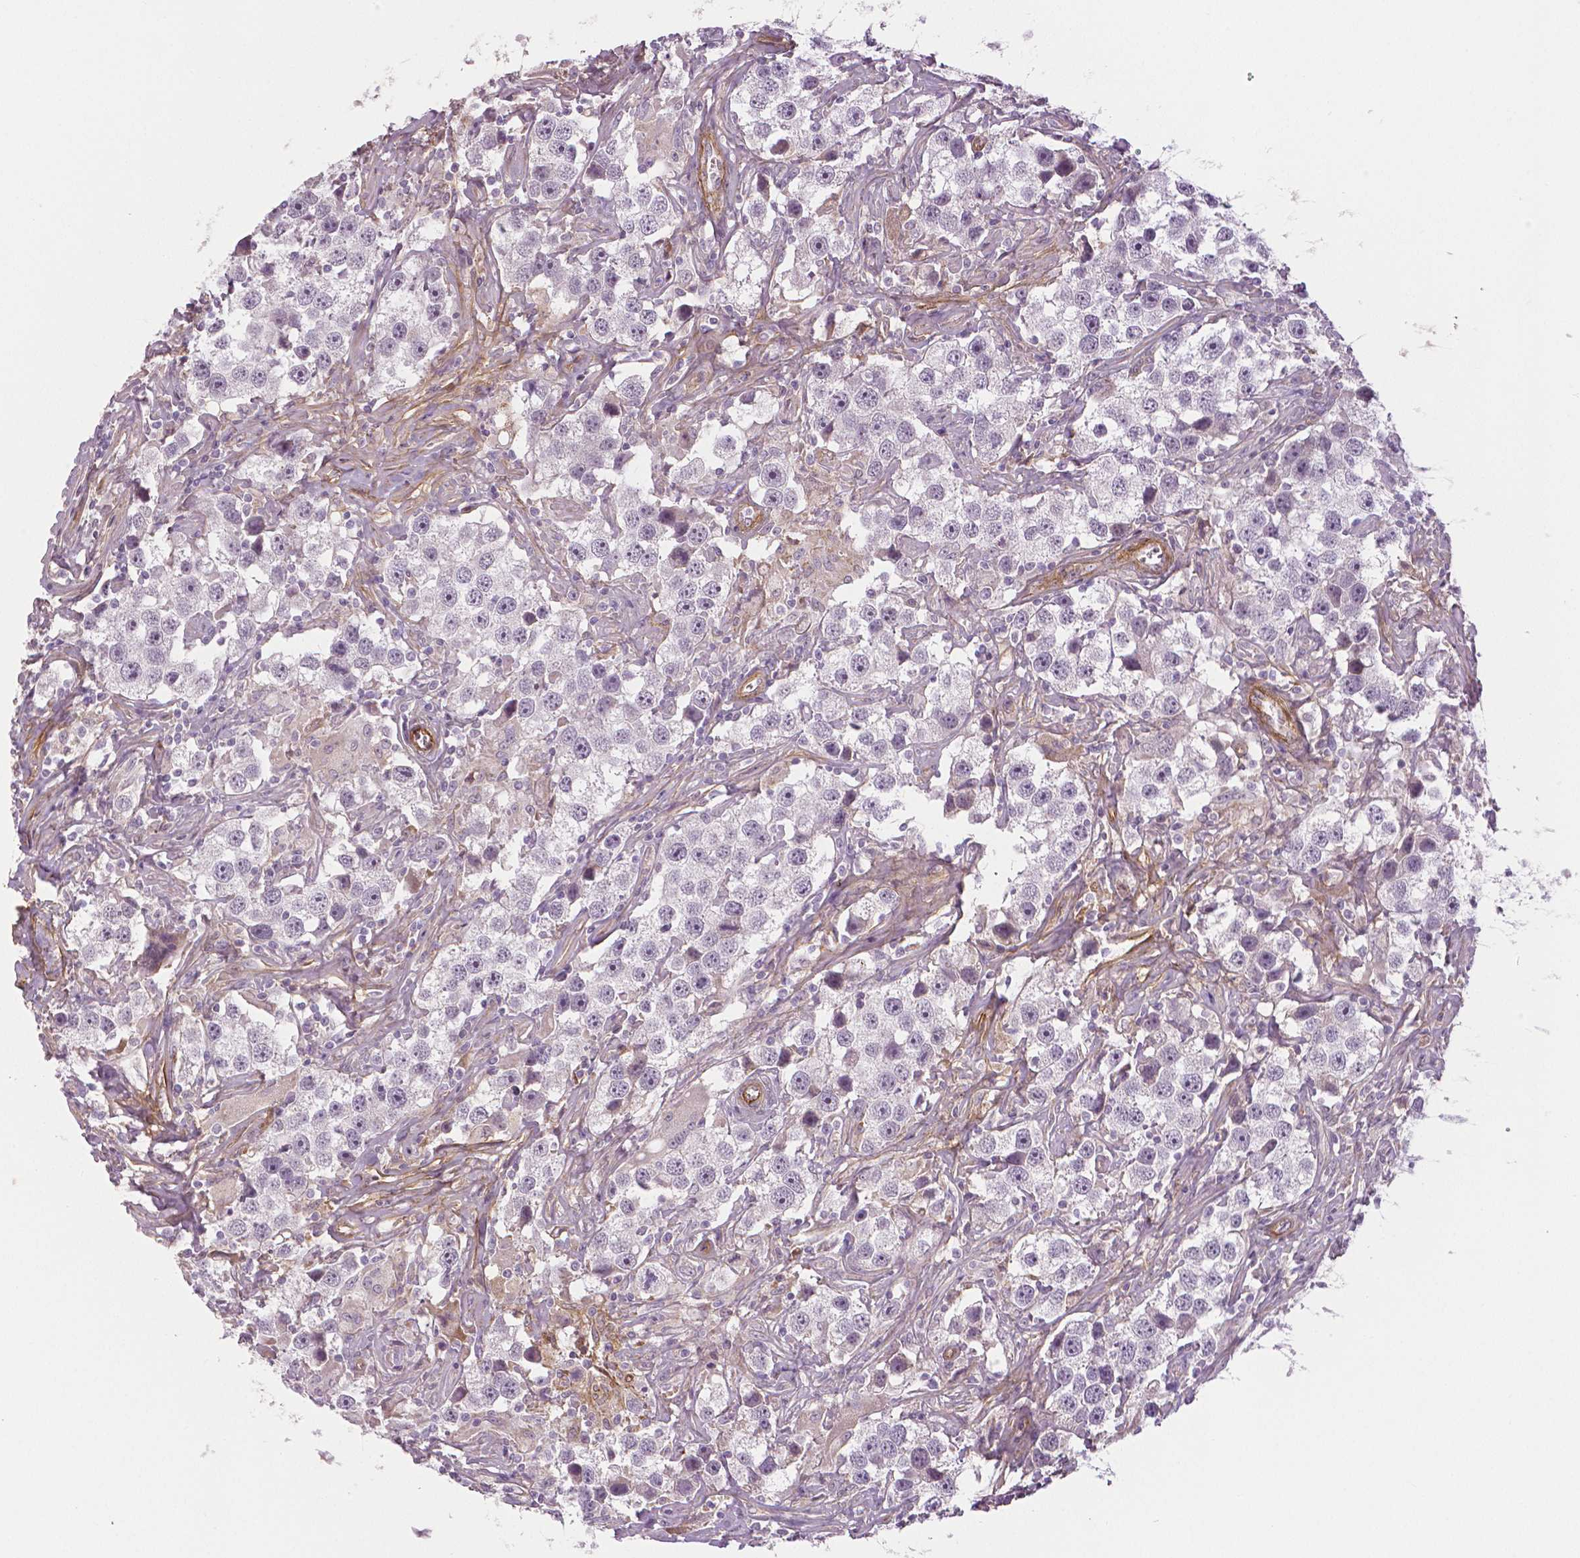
{"staining": {"intensity": "moderate", "quantity": "<25%", "location": "nuclear"}, "tissue": "testis cancer", "cell_type": "Tumor cells", "image_type": "cancer", "snomed": [{"axis": "morphology", "description": "Seminoma, NOS"}, {"axis": "topography", "description": "Testis"}], "caption": "Protein staining of testis cancer (seminoma) tissue reveals moderate nuclear positivity in approximately <25% of tumor cells.", "gene": "FLT1", "patient": {"sex": "male", "age": 49}}